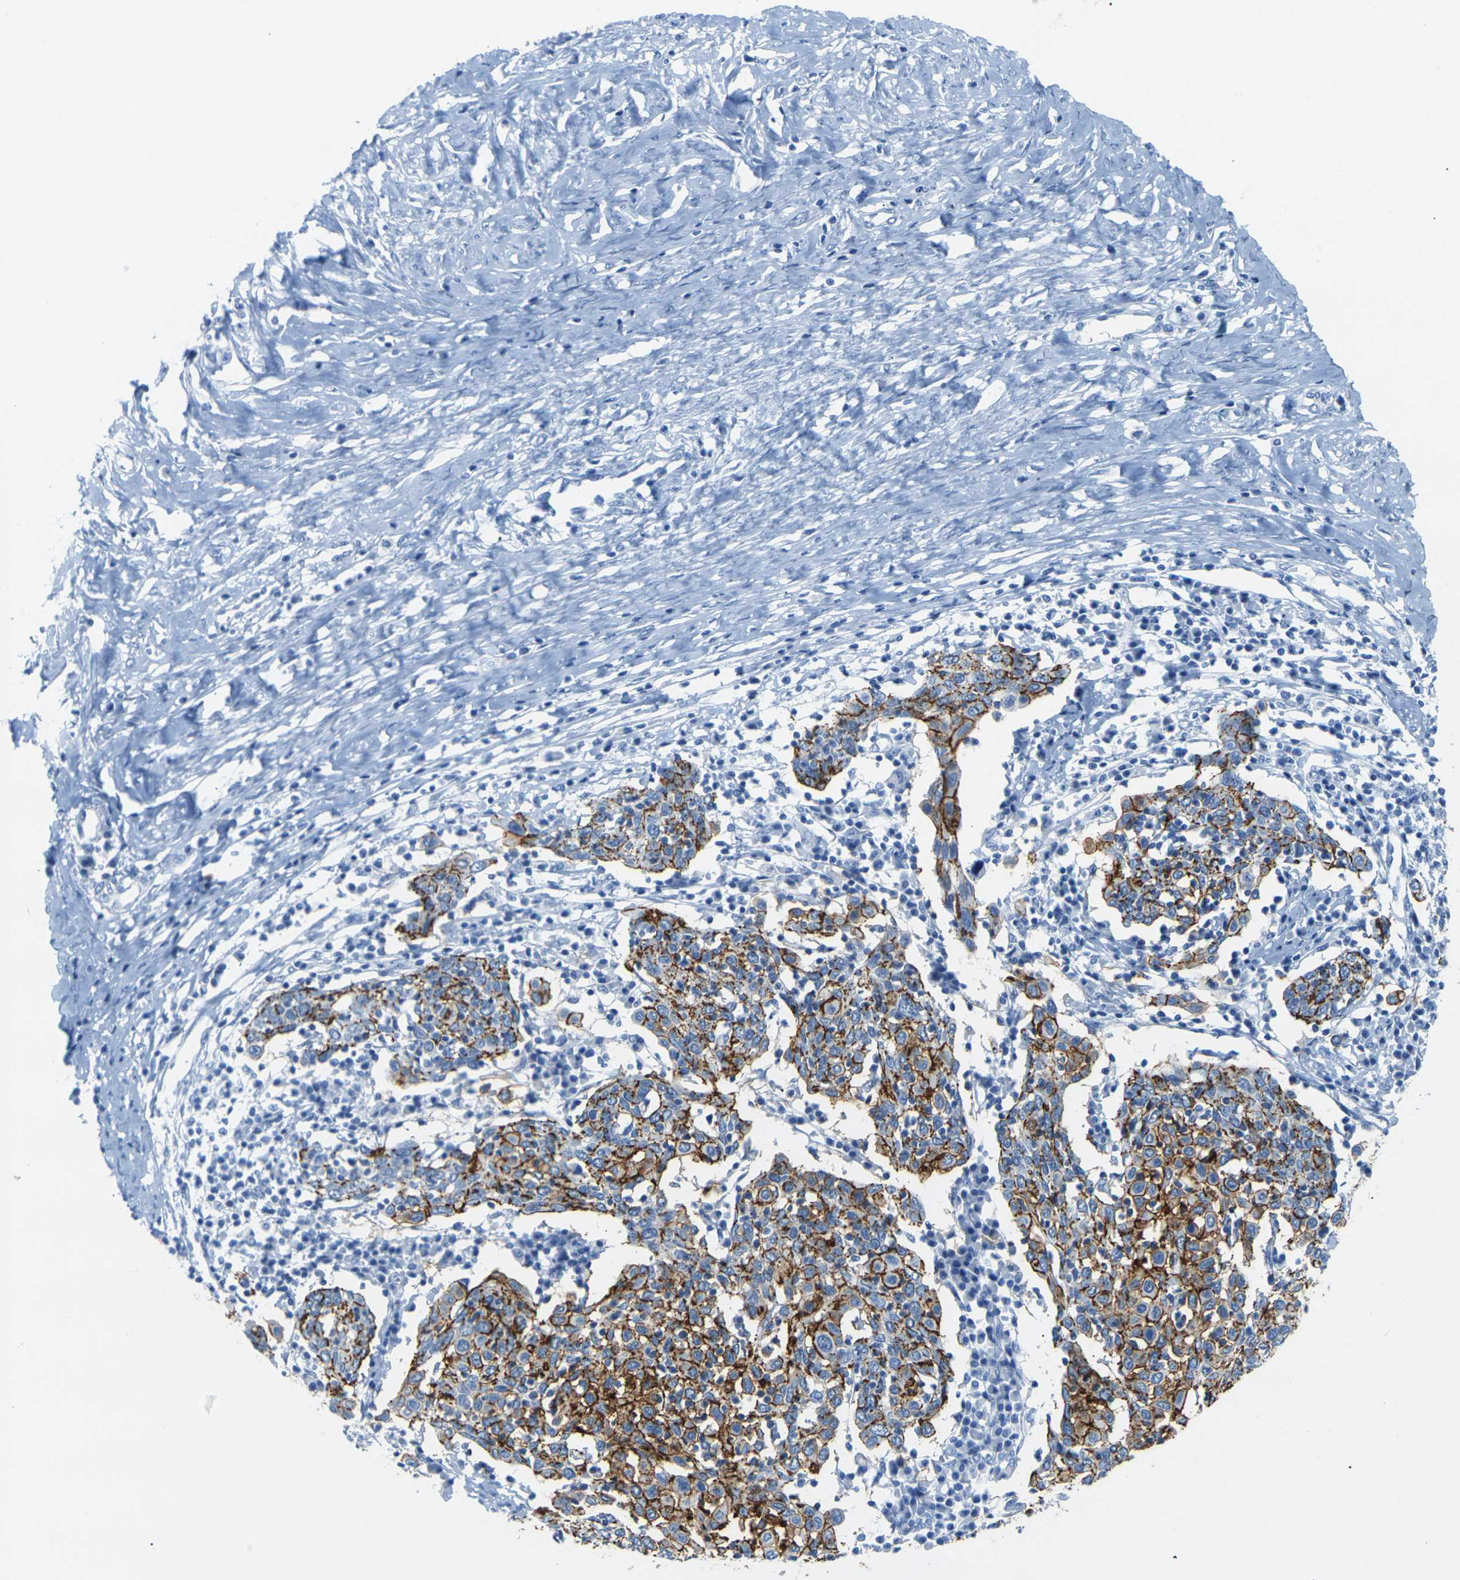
{"staining": {"intensity": "strong", "quantity": ">75%", "location": "cytoplasmic/membranous"}, "tissue": "cervical cancer", "cell_type": "Tumor cells", "image_type": "cancer", "snomed": [{"axis": "morphology", "description": "Squamous cell carcinoma, NOS"}, {"axis": "topography", "description": "Cervix"}], "caption": "Strong cytoplasmic/membranous staining for a protein is present in about >75% of tumor cells of cervical cancer using immunohistochemistry.", "gene": "CLDN7", "patient": {"sex": "female", "age": 40}}